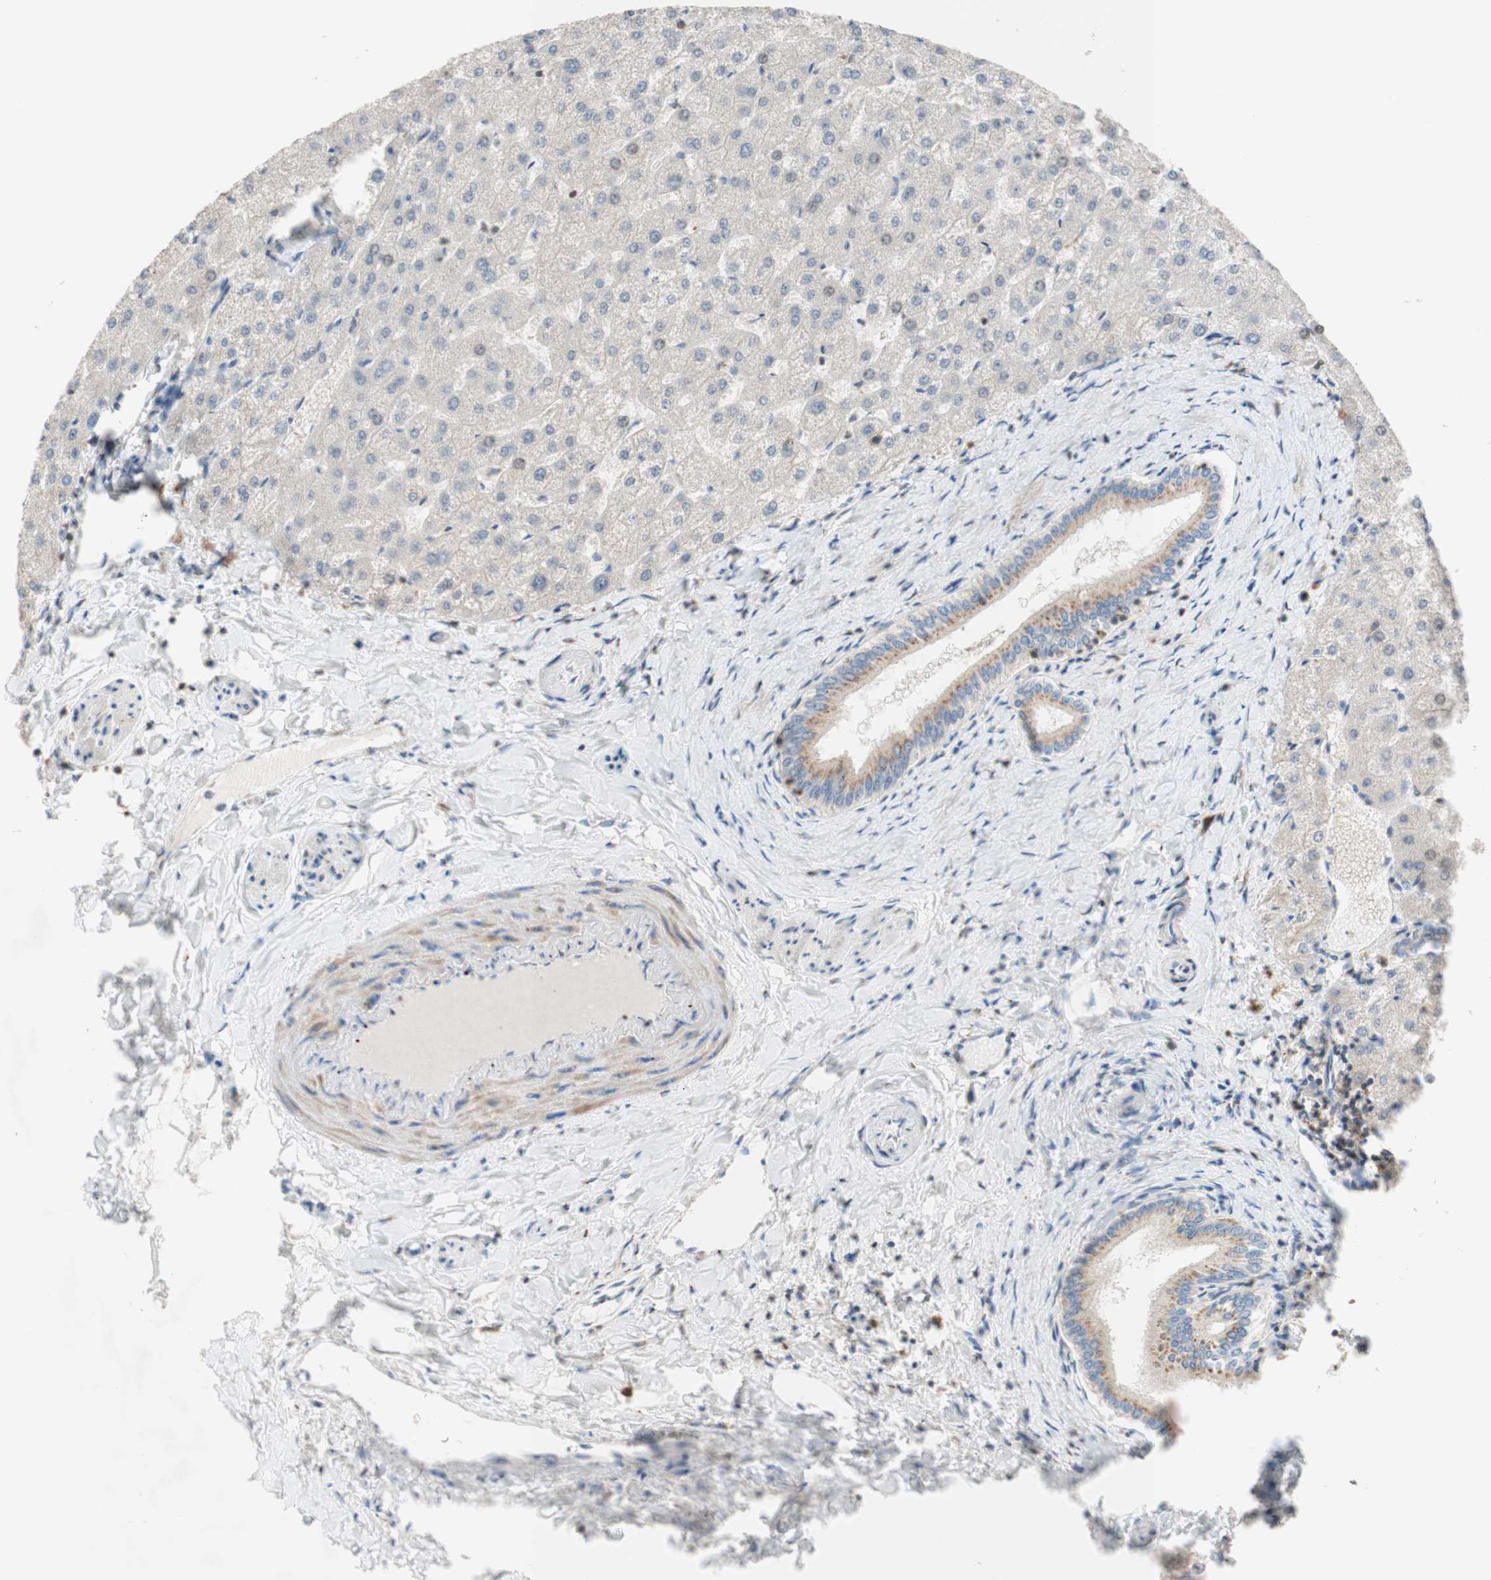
{"staining": {"intensity": "weak", "quantity": ">75%", "location": "cytoplasmic/membranous"}, "tissue": "liver", "cell_type": "Cholangiocytes", "image_type": "normal", "snomed": [{"axis": "morphology", "description": "Normal tissue, NOS"}, {"axis": "topography", "description": "Liver"}], "caption": "IHC micrograph of unremarkable human liver stained for a protein (brown), which reveals low levels of weak cytoplasmic/membranous staining in approximately >75% of cholangiocytes.", "gene": "SPINK6", "patient": {"sex": "female", "age": 32}}